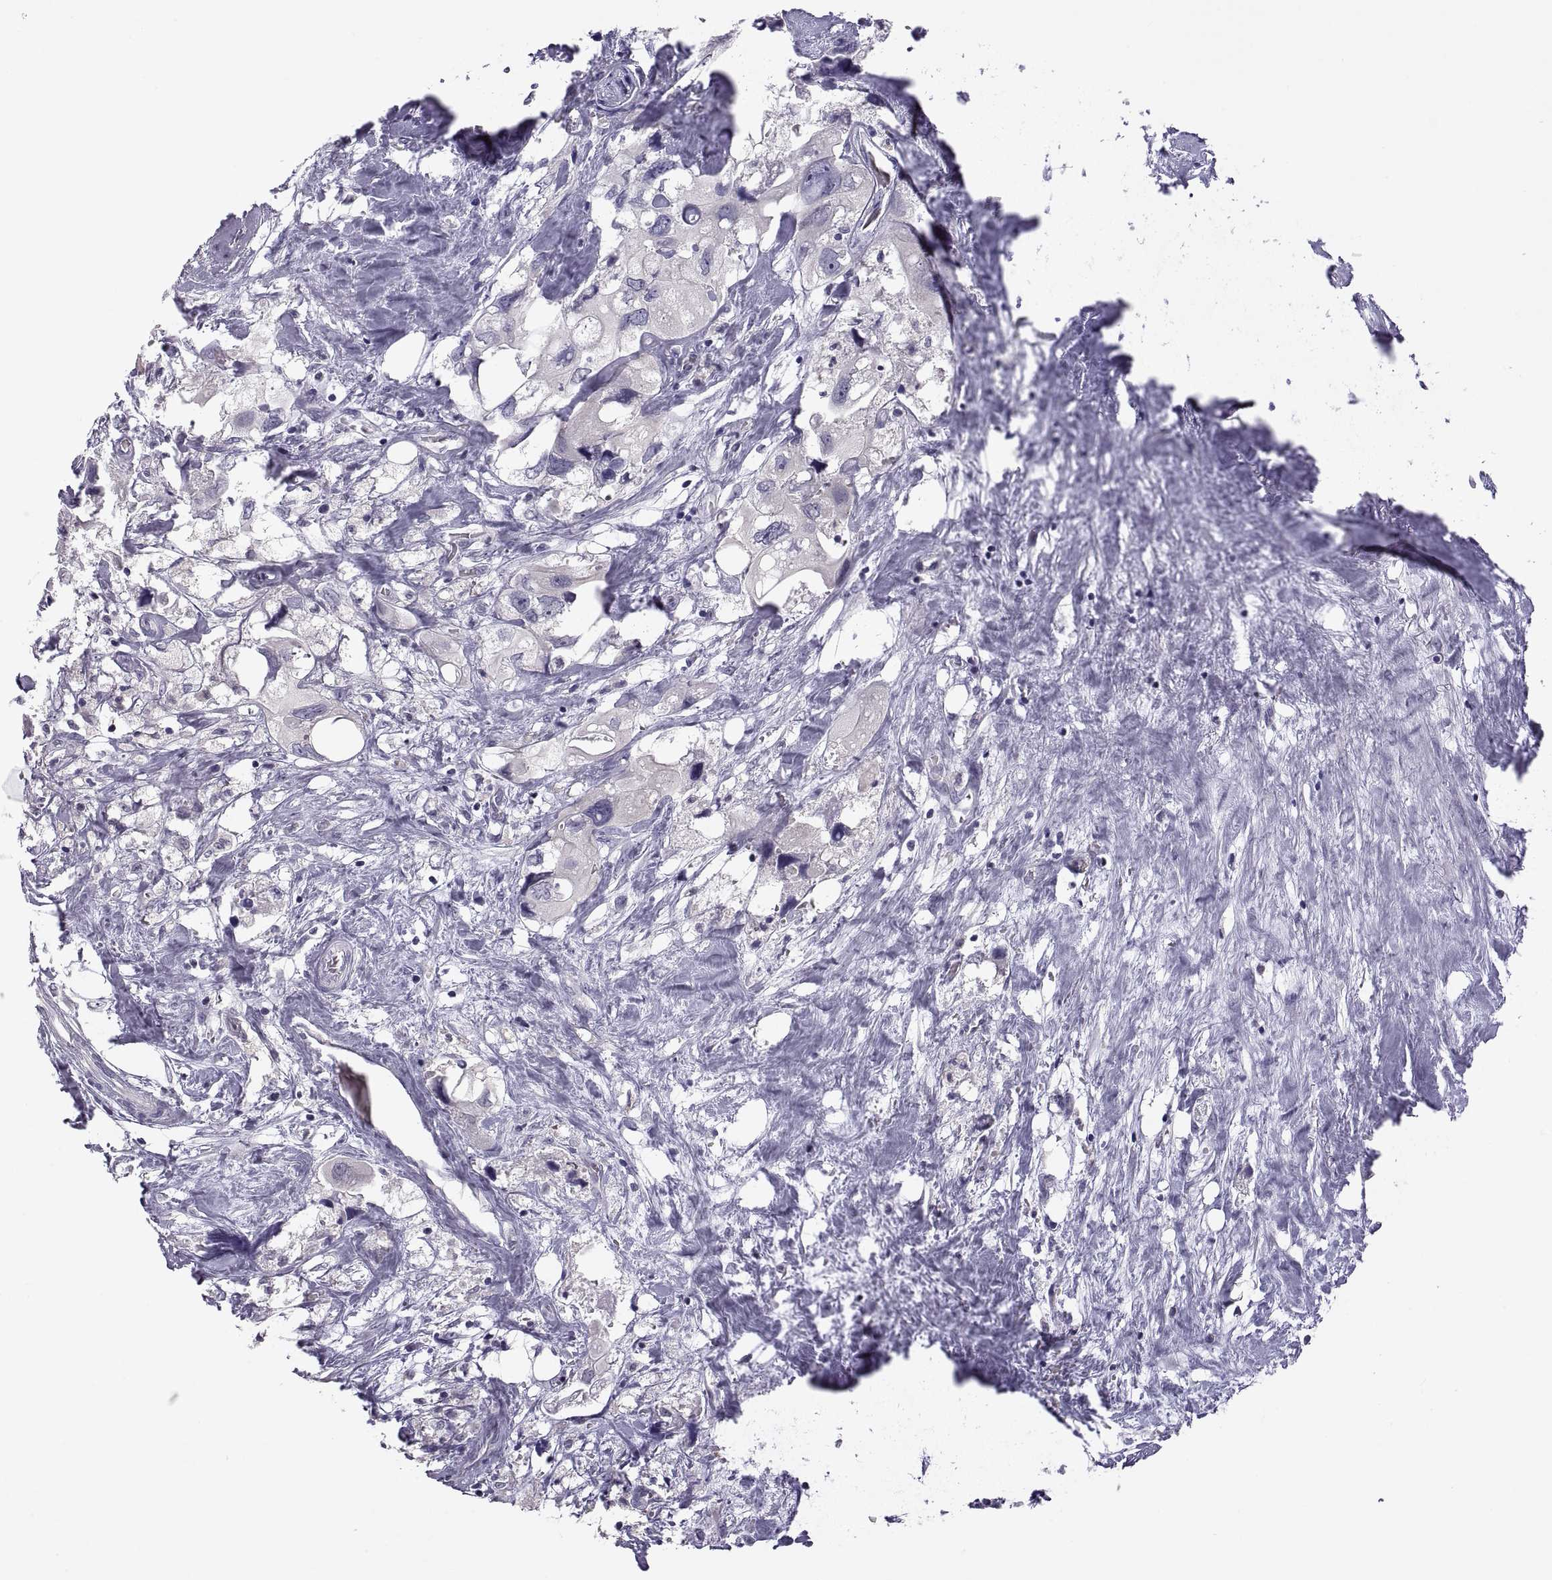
{"staining": {"intensity": "negative", "quantity": "none", "location": "none"}, "tissue": "urothelial cancer", "cell_type": "Tumor cells", "image_type": "cancer", "snomed": [{"axis": "morphology", "description": "Urothelial carcinoma, High grade"}, {"axis": "topography", "description": "Urinary bladder"}], "caption": "There is no significant expression in tumor cells of high-grade urothelial carcinoma.", "gene": "FGF9", "patient": {"sex": "male", "age": 59}}